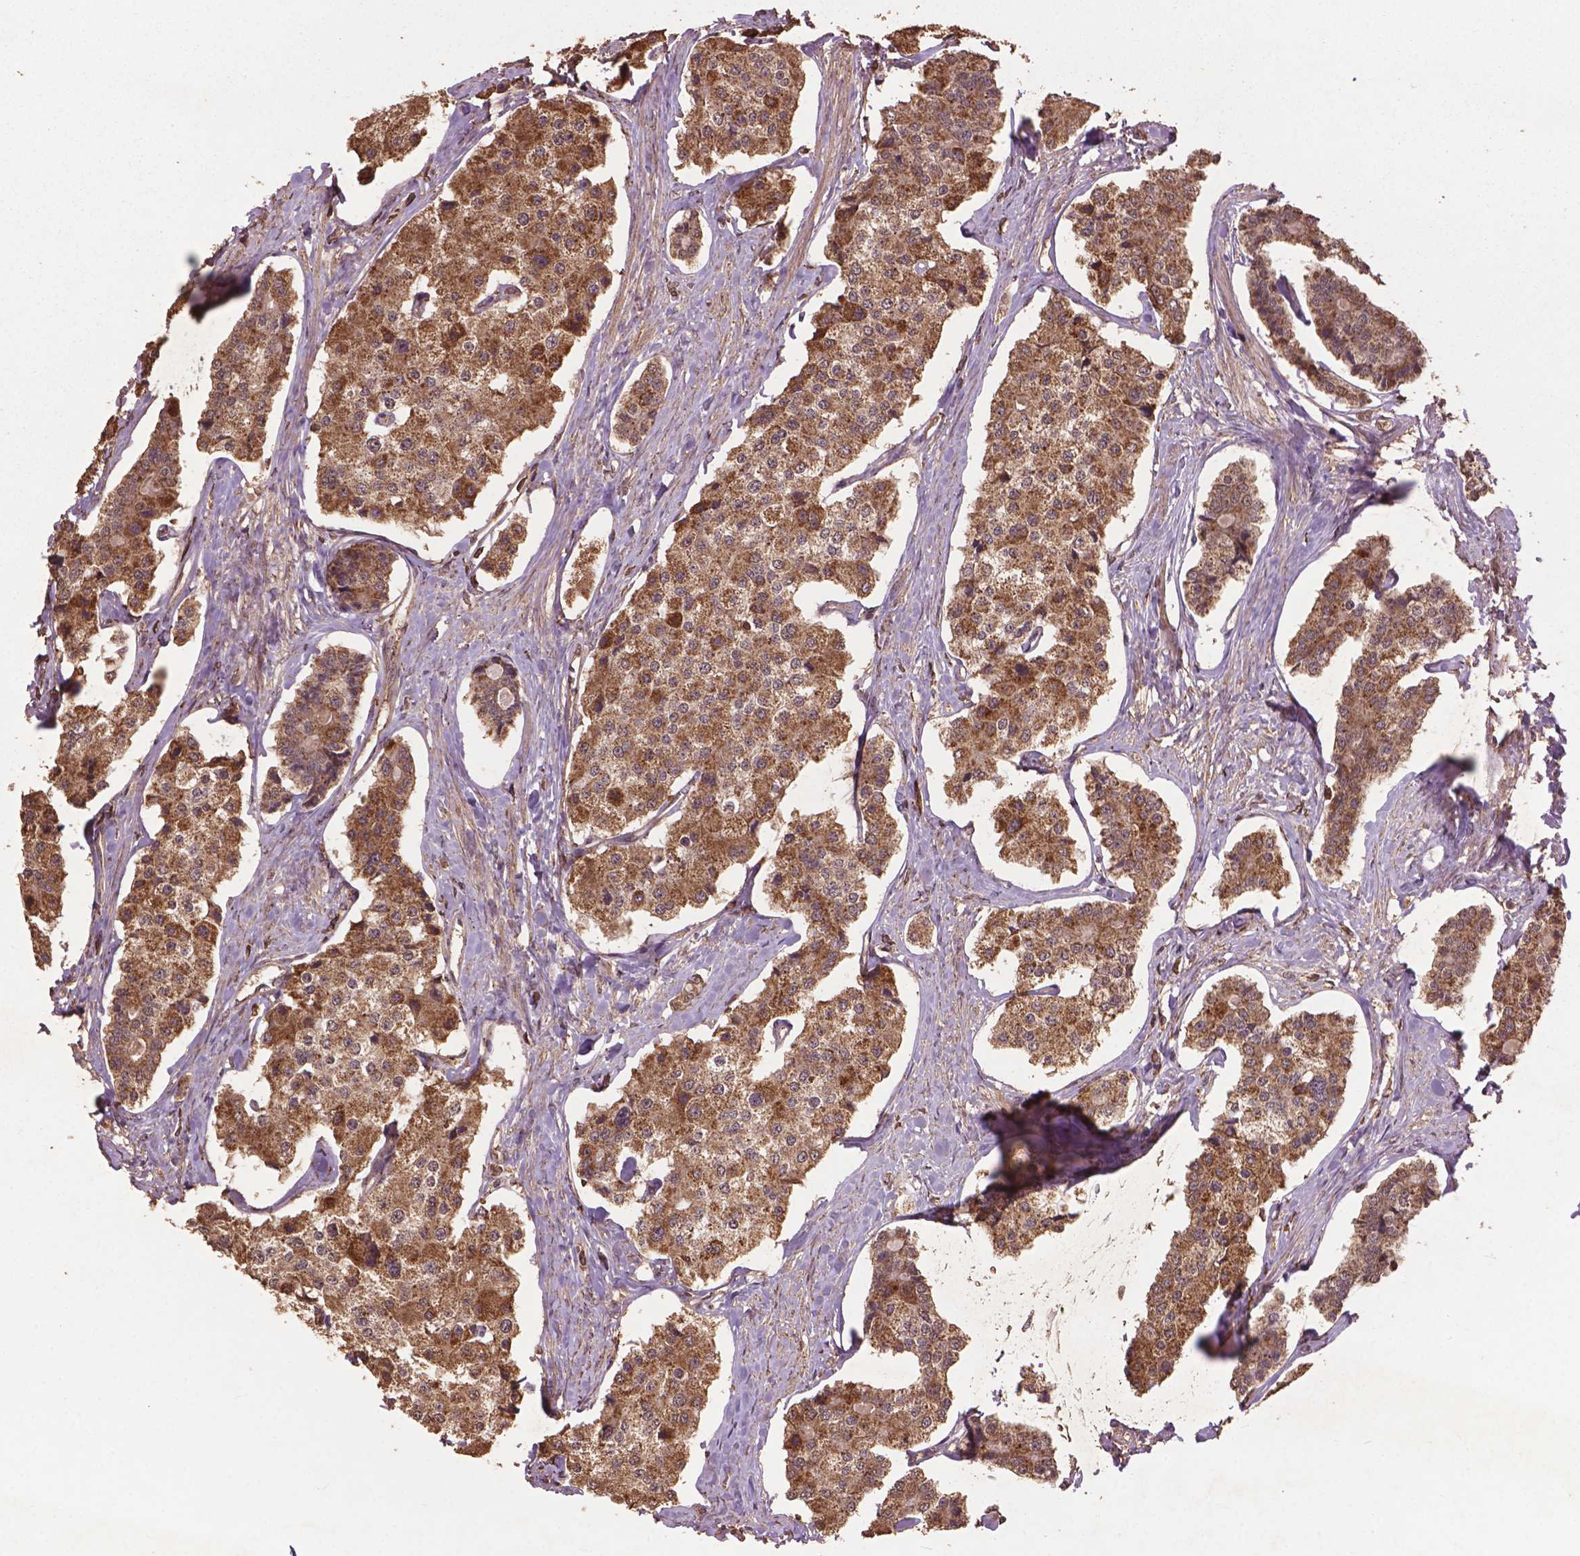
{"staining": {"intensity": "moderate", "quantity": ">75%", "location": "cytoplasmic/membranous"}, "tissue": "carcinoid", "cell_type": "Tumor cells", "image_type": "cancer", "snomed": [{"axis": "morphology", "description": "Carcinoid, malignant, NOS"}, {"axis": "topography", "description": "Small intestine"}], "caption": "IHC of carcinoid demonstrates medium levels of moderate cytoplasmic/membranous staining in approximately >75% of tumor cells.", "gene": "BABAM1", "patient": {"sex": "female", "age": 65}}